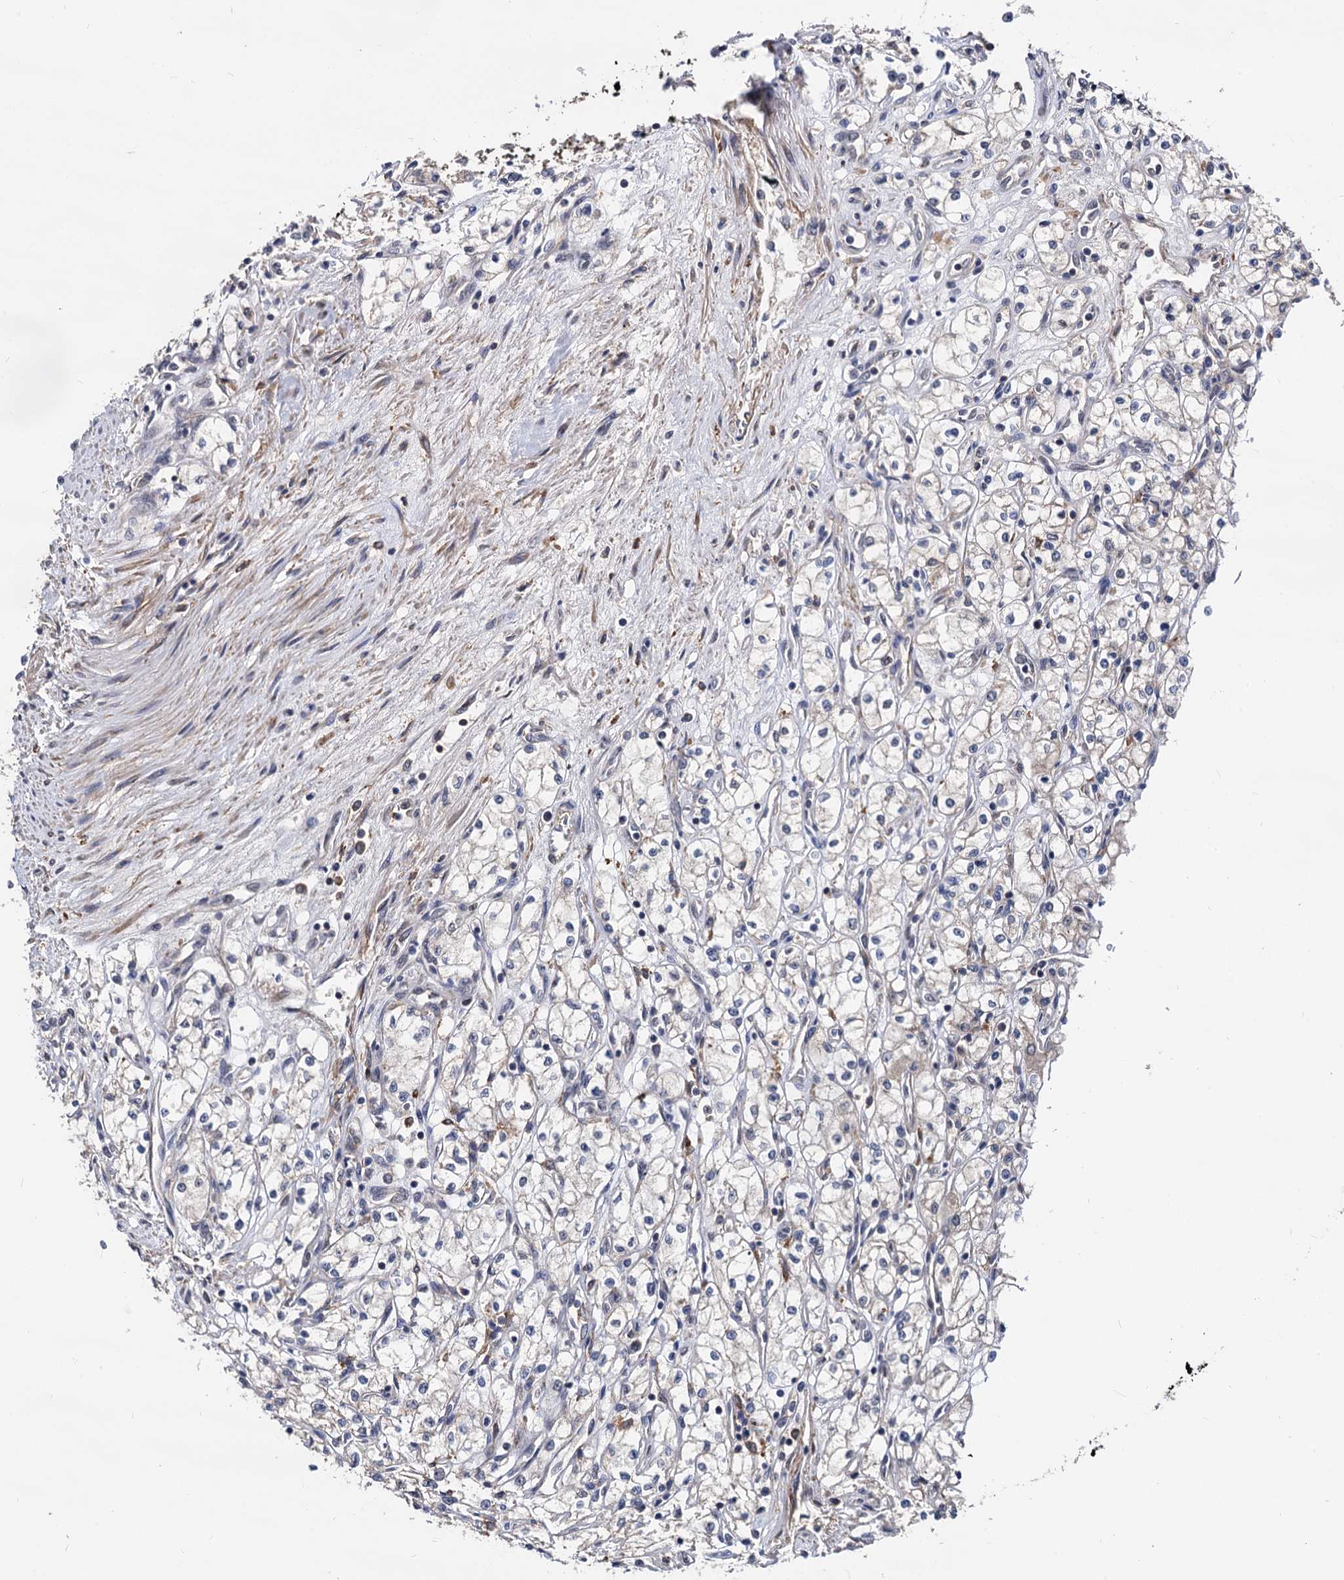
{"staining": {"intensity": "negative", "quantity": "none", "location": "none"}, "tissue": "renal cancer", "cell_type": "Tumor cells", "image_type": "cancer", "snomed": [{"axis": "morphology", "description": "Adenocarcinoma, NOS"}, {"axis": "topography", "description": "Kidney"}], "caption": "Immunohistochemistry of adenocarcinoma (renal) demonstrates no expression in tumor cells.", "gene": "PSMD4", "patient": {"sex": "male", "age": 59}}